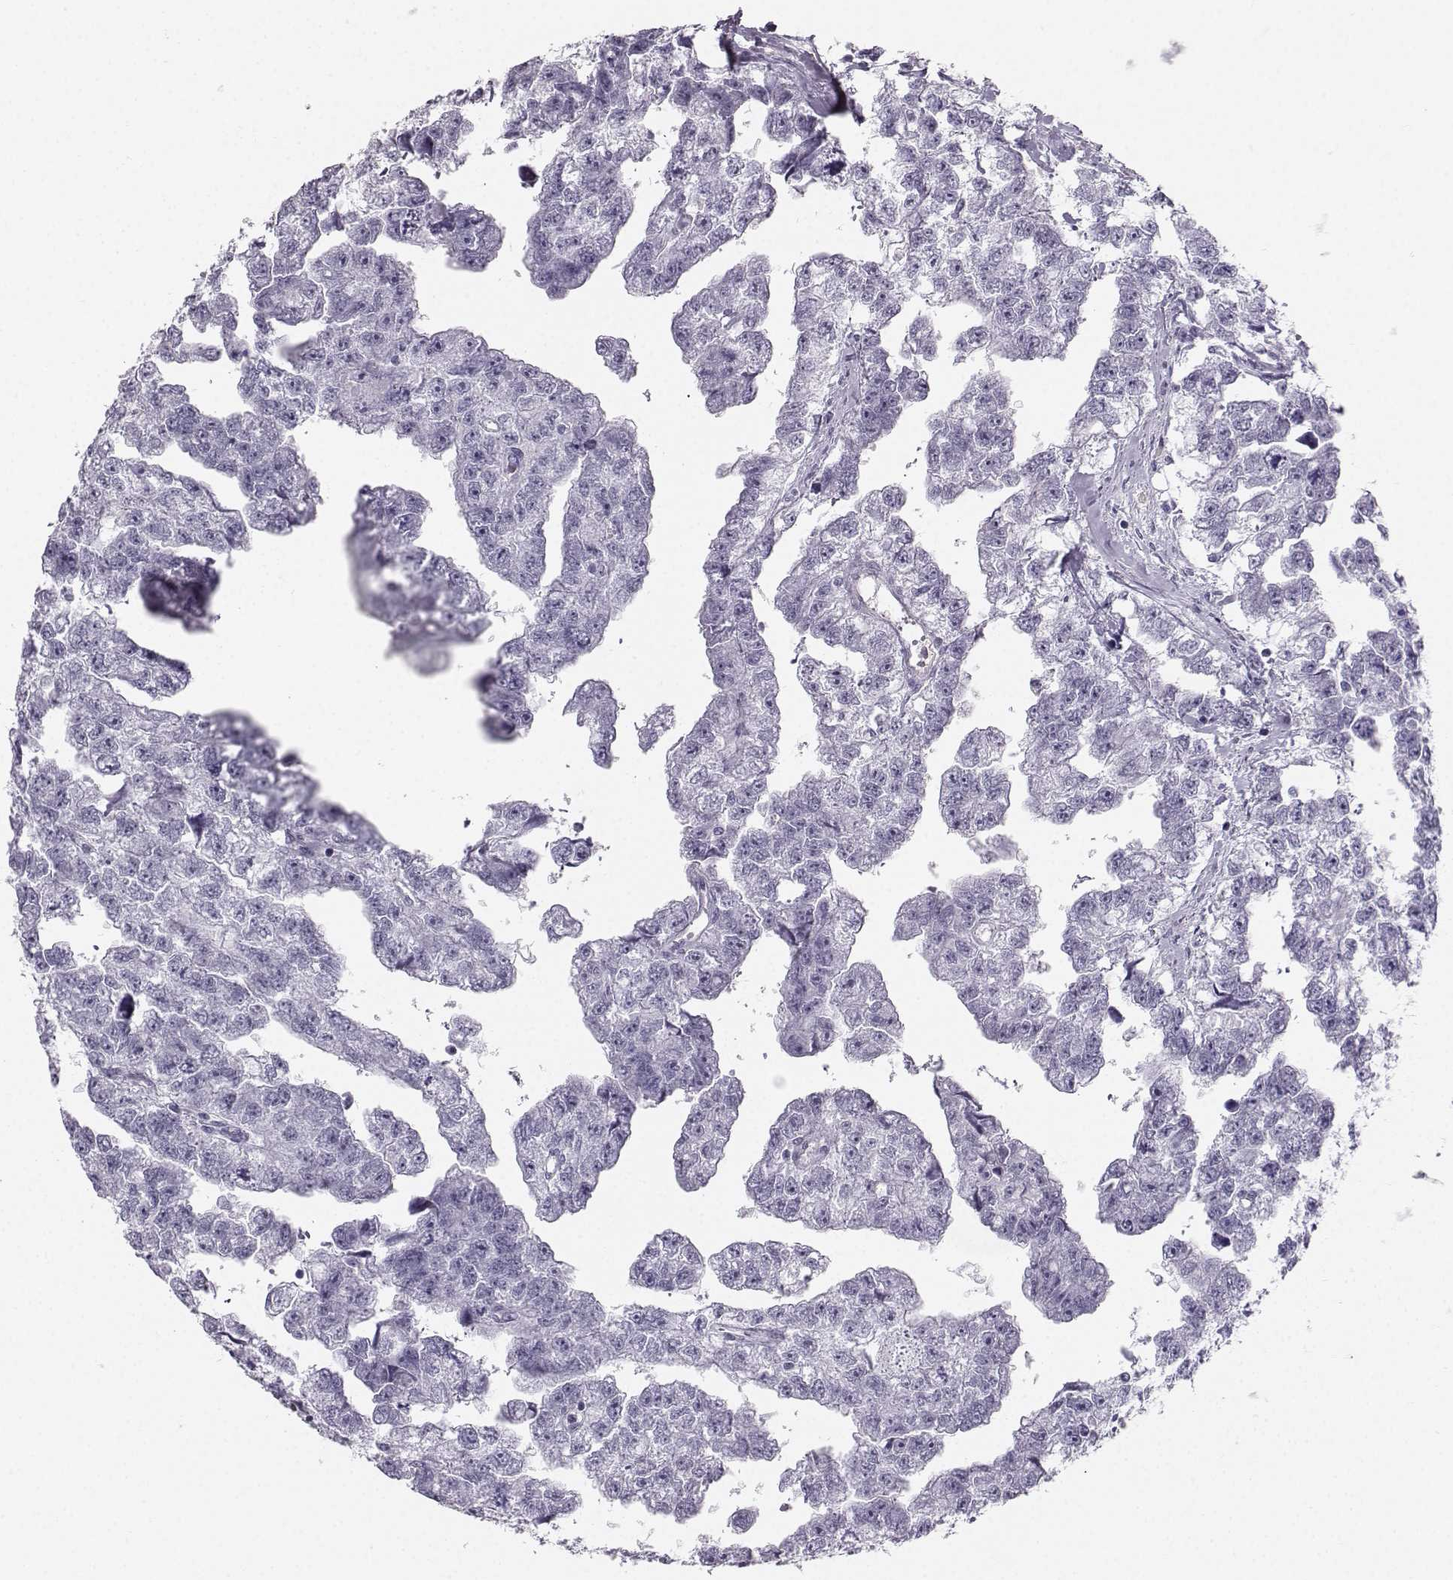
{"staining": {"intensity": "negative", "quantity": "none", "location": "none"}, "tissue": "testis cancer", "cell_type": "Tumor cells", "image_type": "cancer", "snomed": [{"axis": "morphology", "description": "Carcinoma, Embryonal, NOS"}, {"axis": "morphology", "description": "Teratoma, malignant, NOS"}, {"axis": "topography", "description": "Testis"}], "caption": "Human embryonal carcinoma (testis) stained for a protein using immunohistochemistry (IHC) reveals no expression in tumor cells.", "gene": "CASR", "patient": {"sex": "male", "age": 44}}